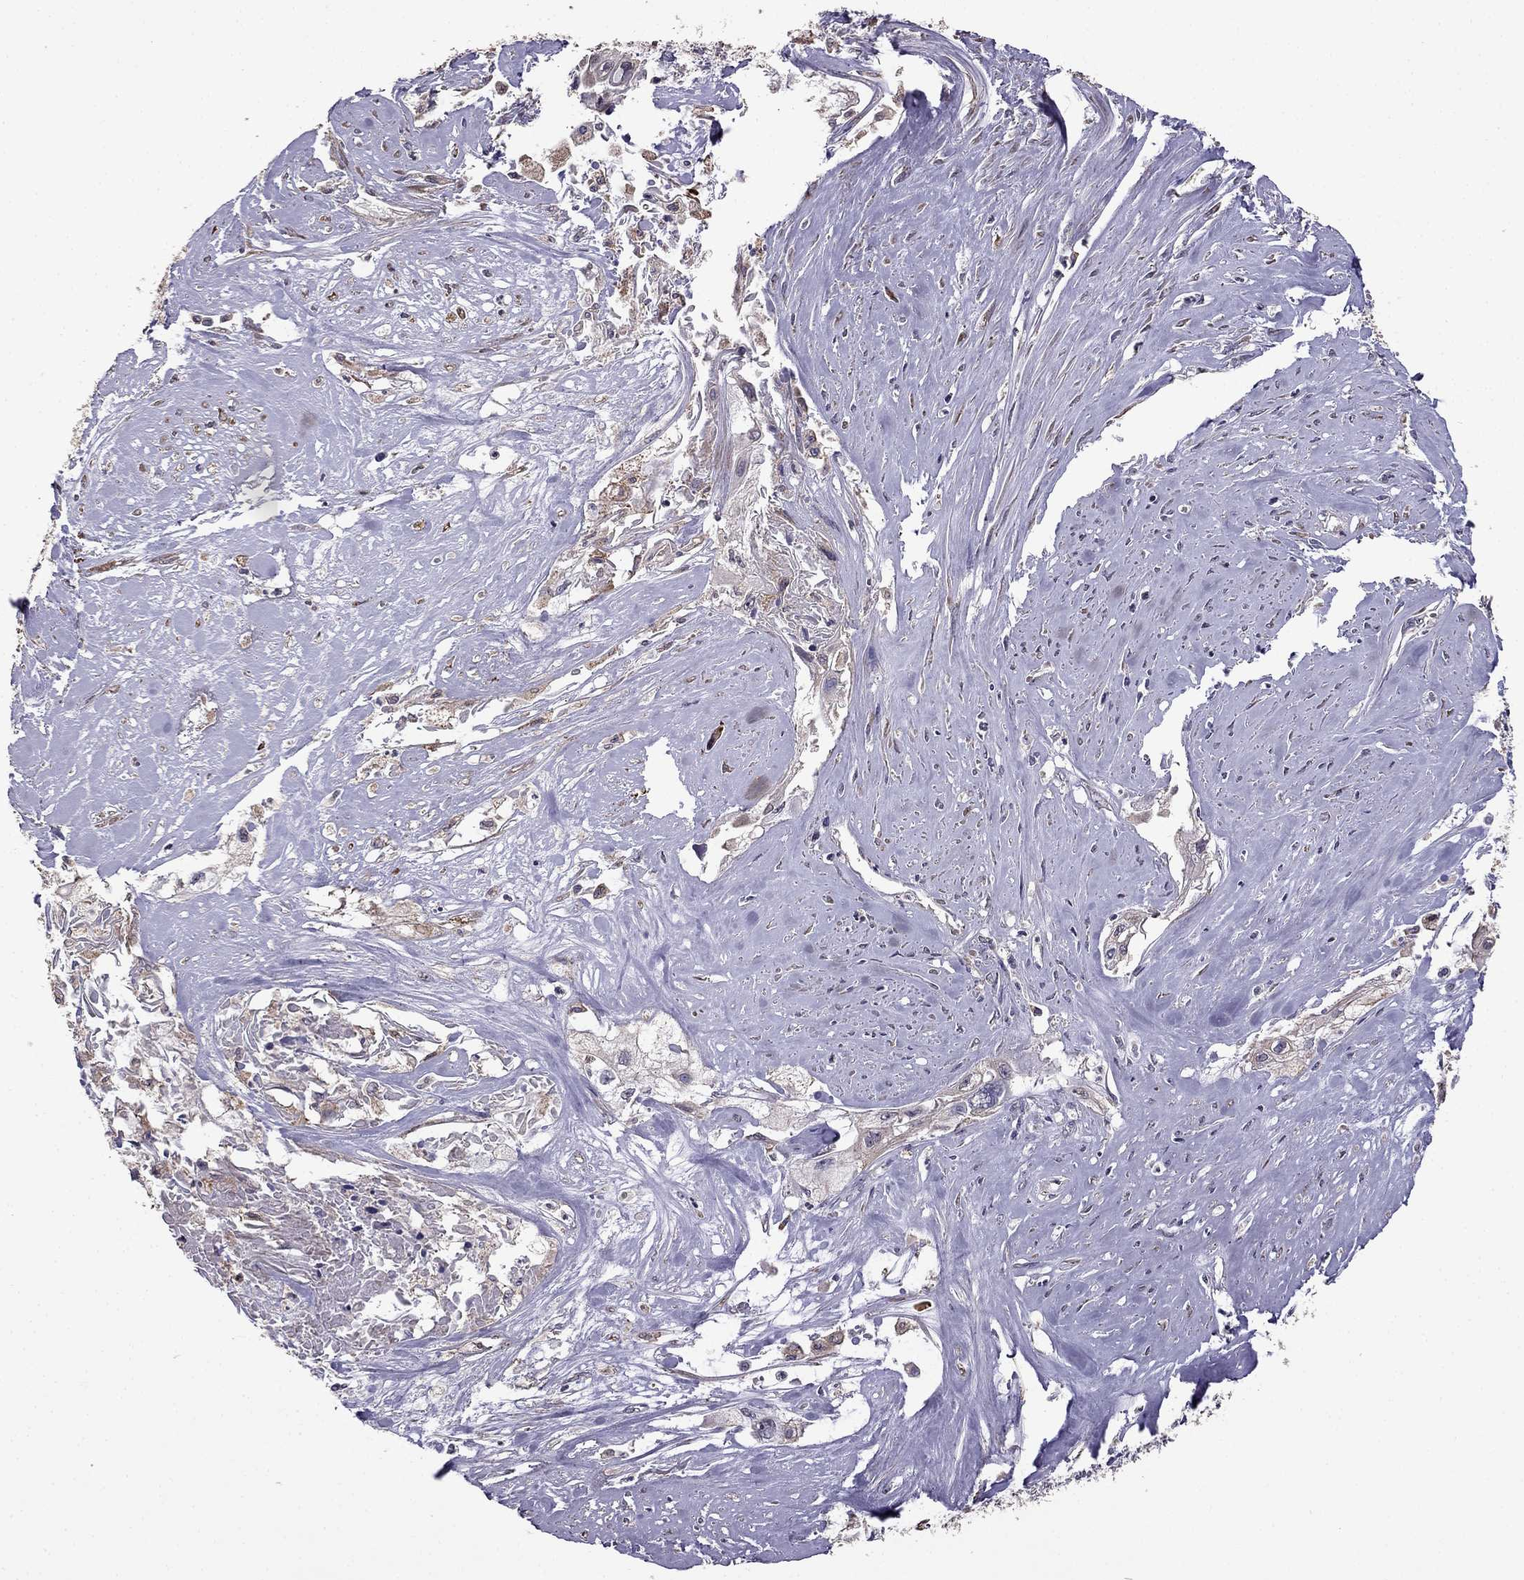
{"staining": {"intensity": "negative", "quantity": "none", "location": "none"}, "tissue": "cervical cancer", "cell_type": "Tumor cells", "image_type": "cancer", "snomed": [{"axis": "morphology", "description": "Squamous cell carcinoma, NOS"}, {"axis": "topography", "description": "Cervix"}], "caption": "There is no significant staining in tumor cells of cervical squamous cell carcinoma.", "gene": "CDH9", "patient": {"sex": "female", "age": 49}}